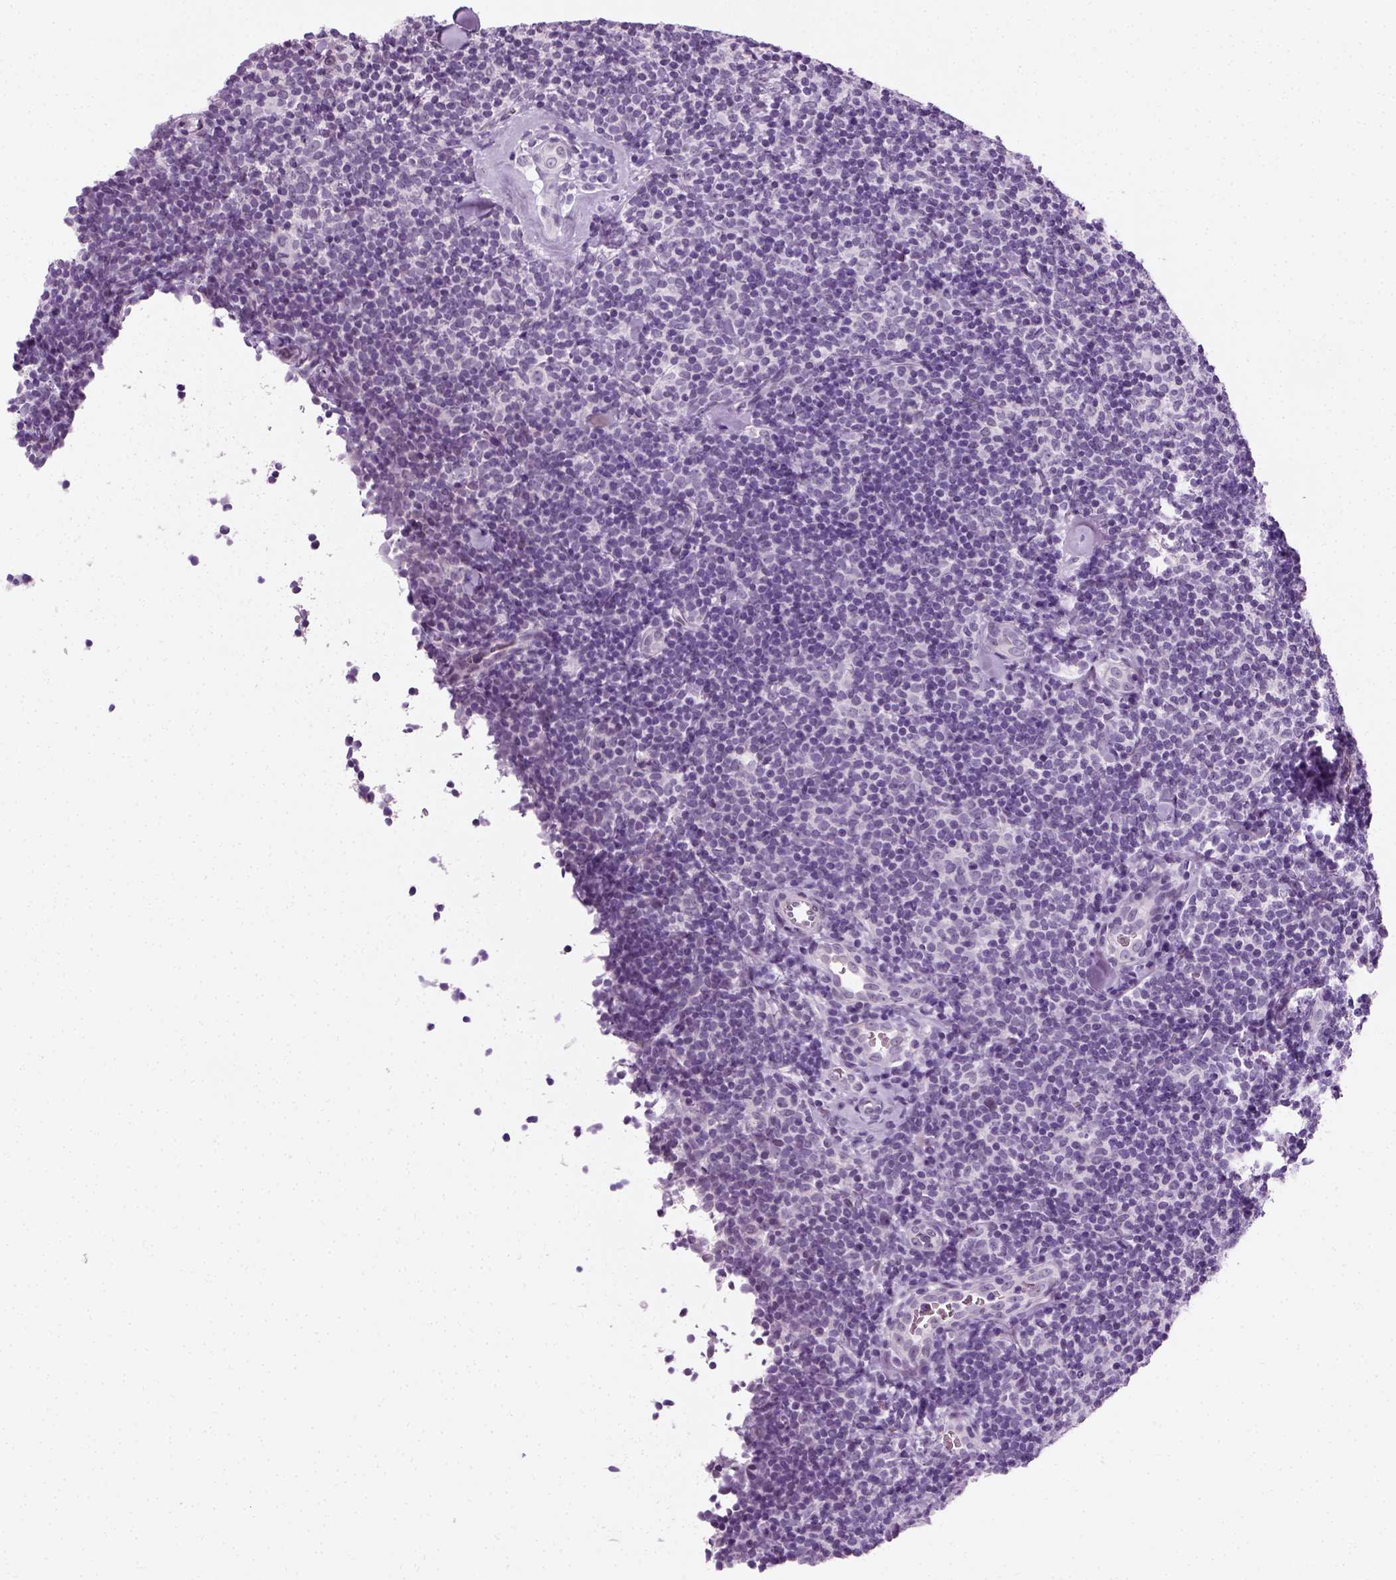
{"staining": {"intensity": "negative", "quantity": "none", "location": "none"}, "tissue": "lymphoma", "cell_type": "Tumor cells", "image_type": "cancer", "snomed": [{"axis": "morphology", "description": "Malignant lymphoma, non-Hodgkin's type, Low grade"}, {"axis": "topography", "description": "Lymph node"}], "caption": "Lymphoma was stained to show a protein in brown. There is no significant positivity in tumor cells.", "gene": "SPATA31E1", "patient": {"sex": "female", "age": 56}}